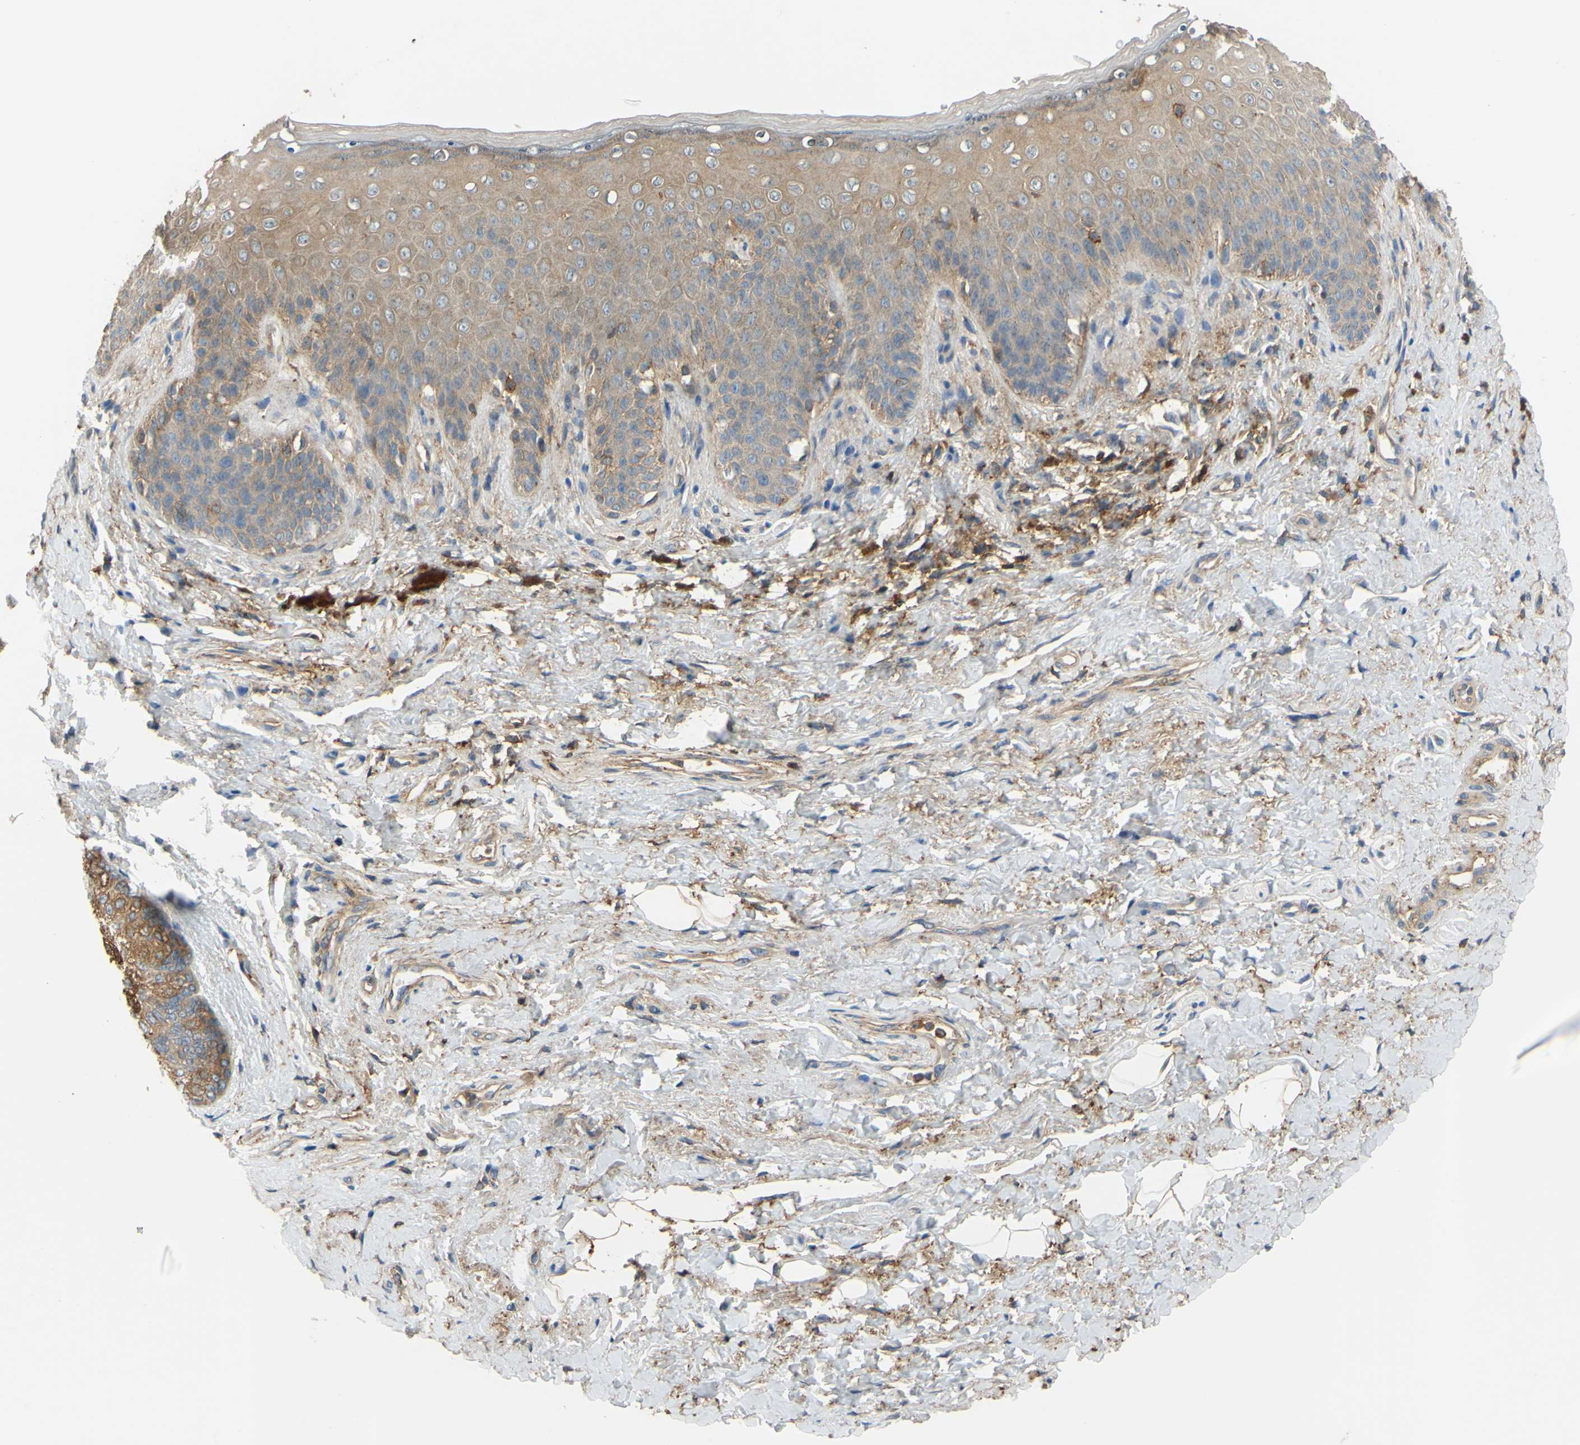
{"staining": {"intensity": "weak", "quantity": ">75%", "location": "cytoplasmic/membranous"}, "tissue": "skin", "cell_type": "Epidermal cells", "image_type": "normal", "snomed": [{"axis": "morphology", "description": "Normal tissue, NOS"}, {"axis": "topography", "description": "Anal"}], "caption": "IHC (DAB (3,3'-diaminobenzidine)) staining of unremarkable human skin shows weak cytoplasmic/membranous protein staining in about >75% of epidermal cells.", "gene": "POR", "patient": {"sex": "female", "age": 46}}